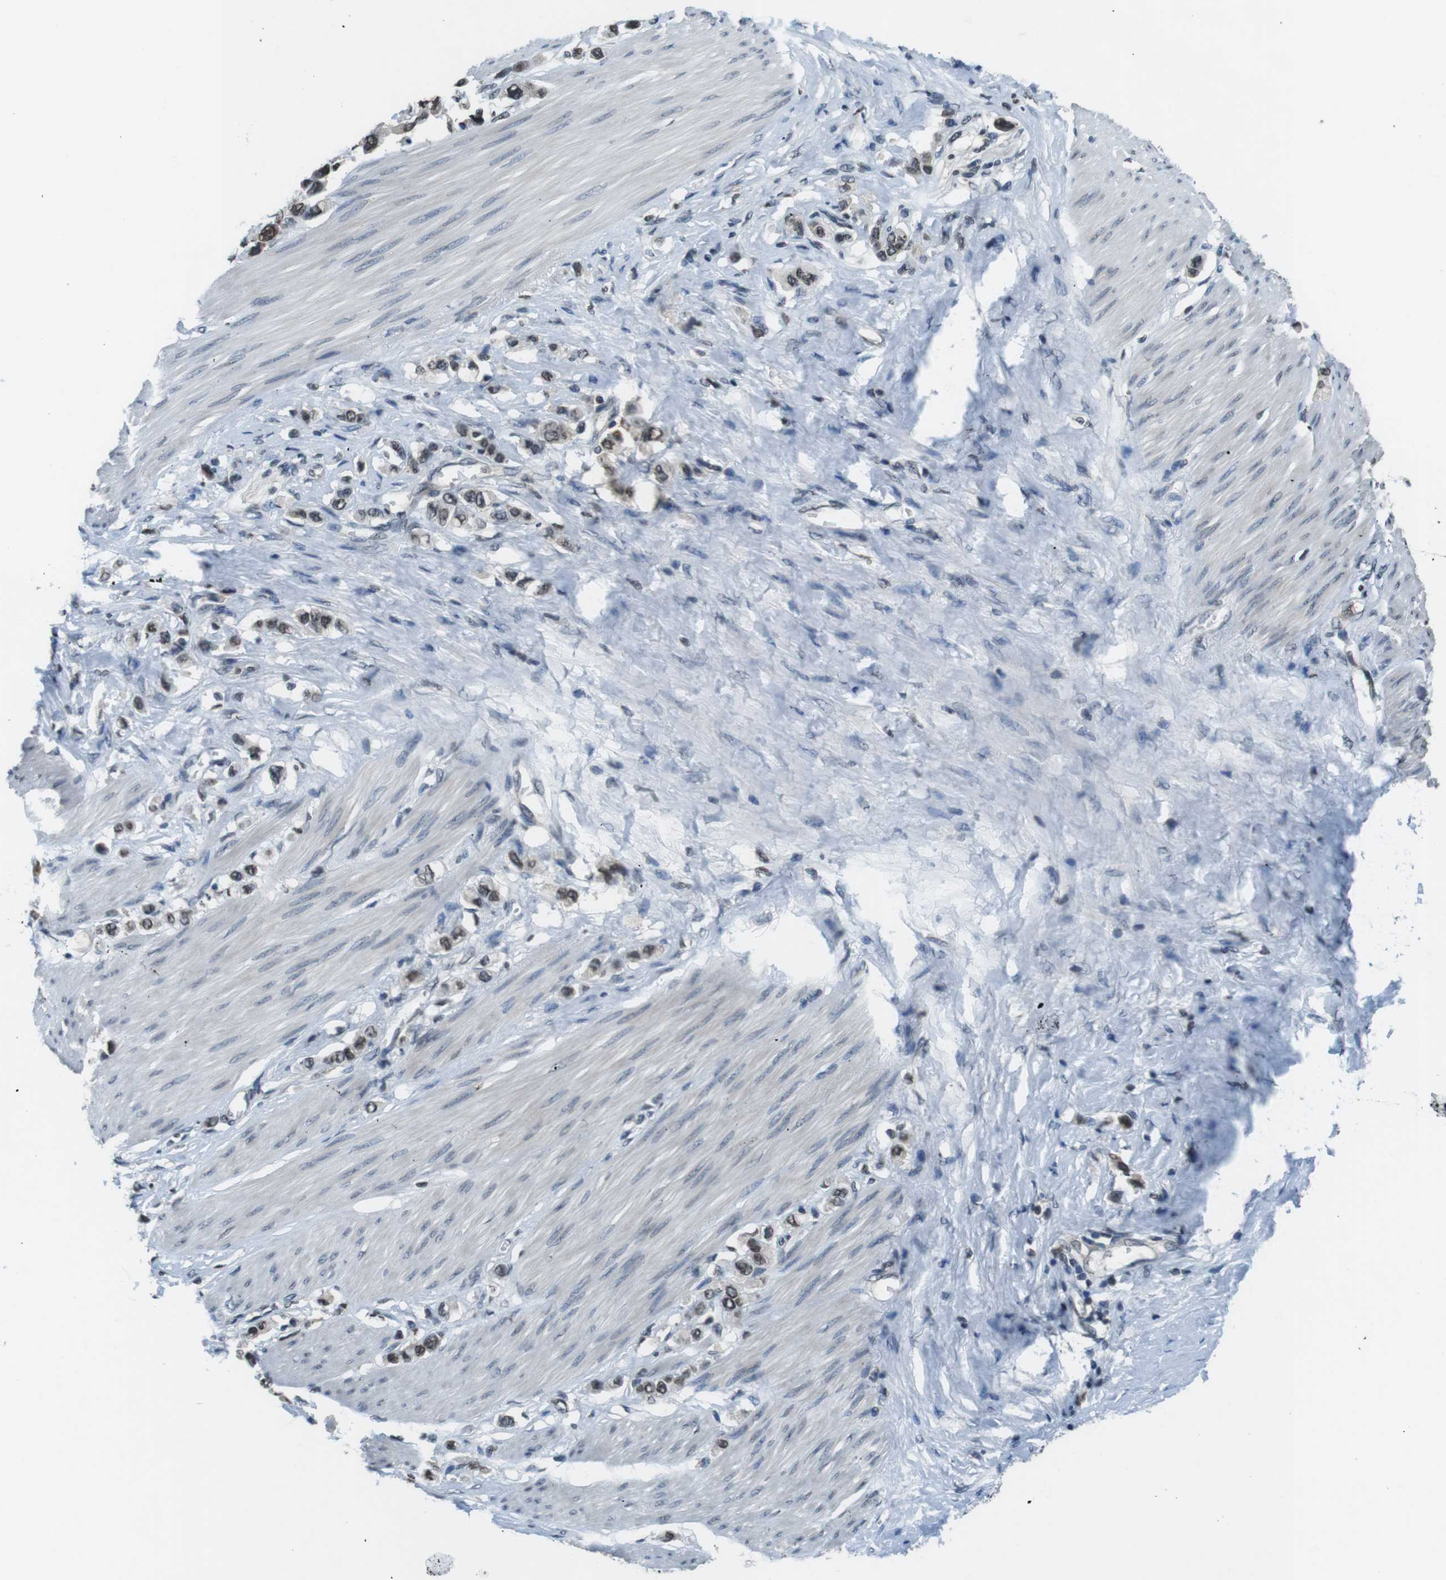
{"staining": {"intensity": "weak", "quantity": "25%-75%", "location": "nuclear"}, "tissue": "stomach cancer", "cell_type": "Tumor cells", "image_type": "cancer", "snomed": [{"axis": "morphology", "description": "Adenocarcinoma, NOS"}, {"axis": "topography", "description": "Stomach"}], "caption": "About 25%-75% of tumor cells in stomach cancer demonstrate weak nuclear protein staining as visualized by brown immunohistochemical staining.", "gene": "NEK4", "patient": {"sex": "female", "age": 65}}